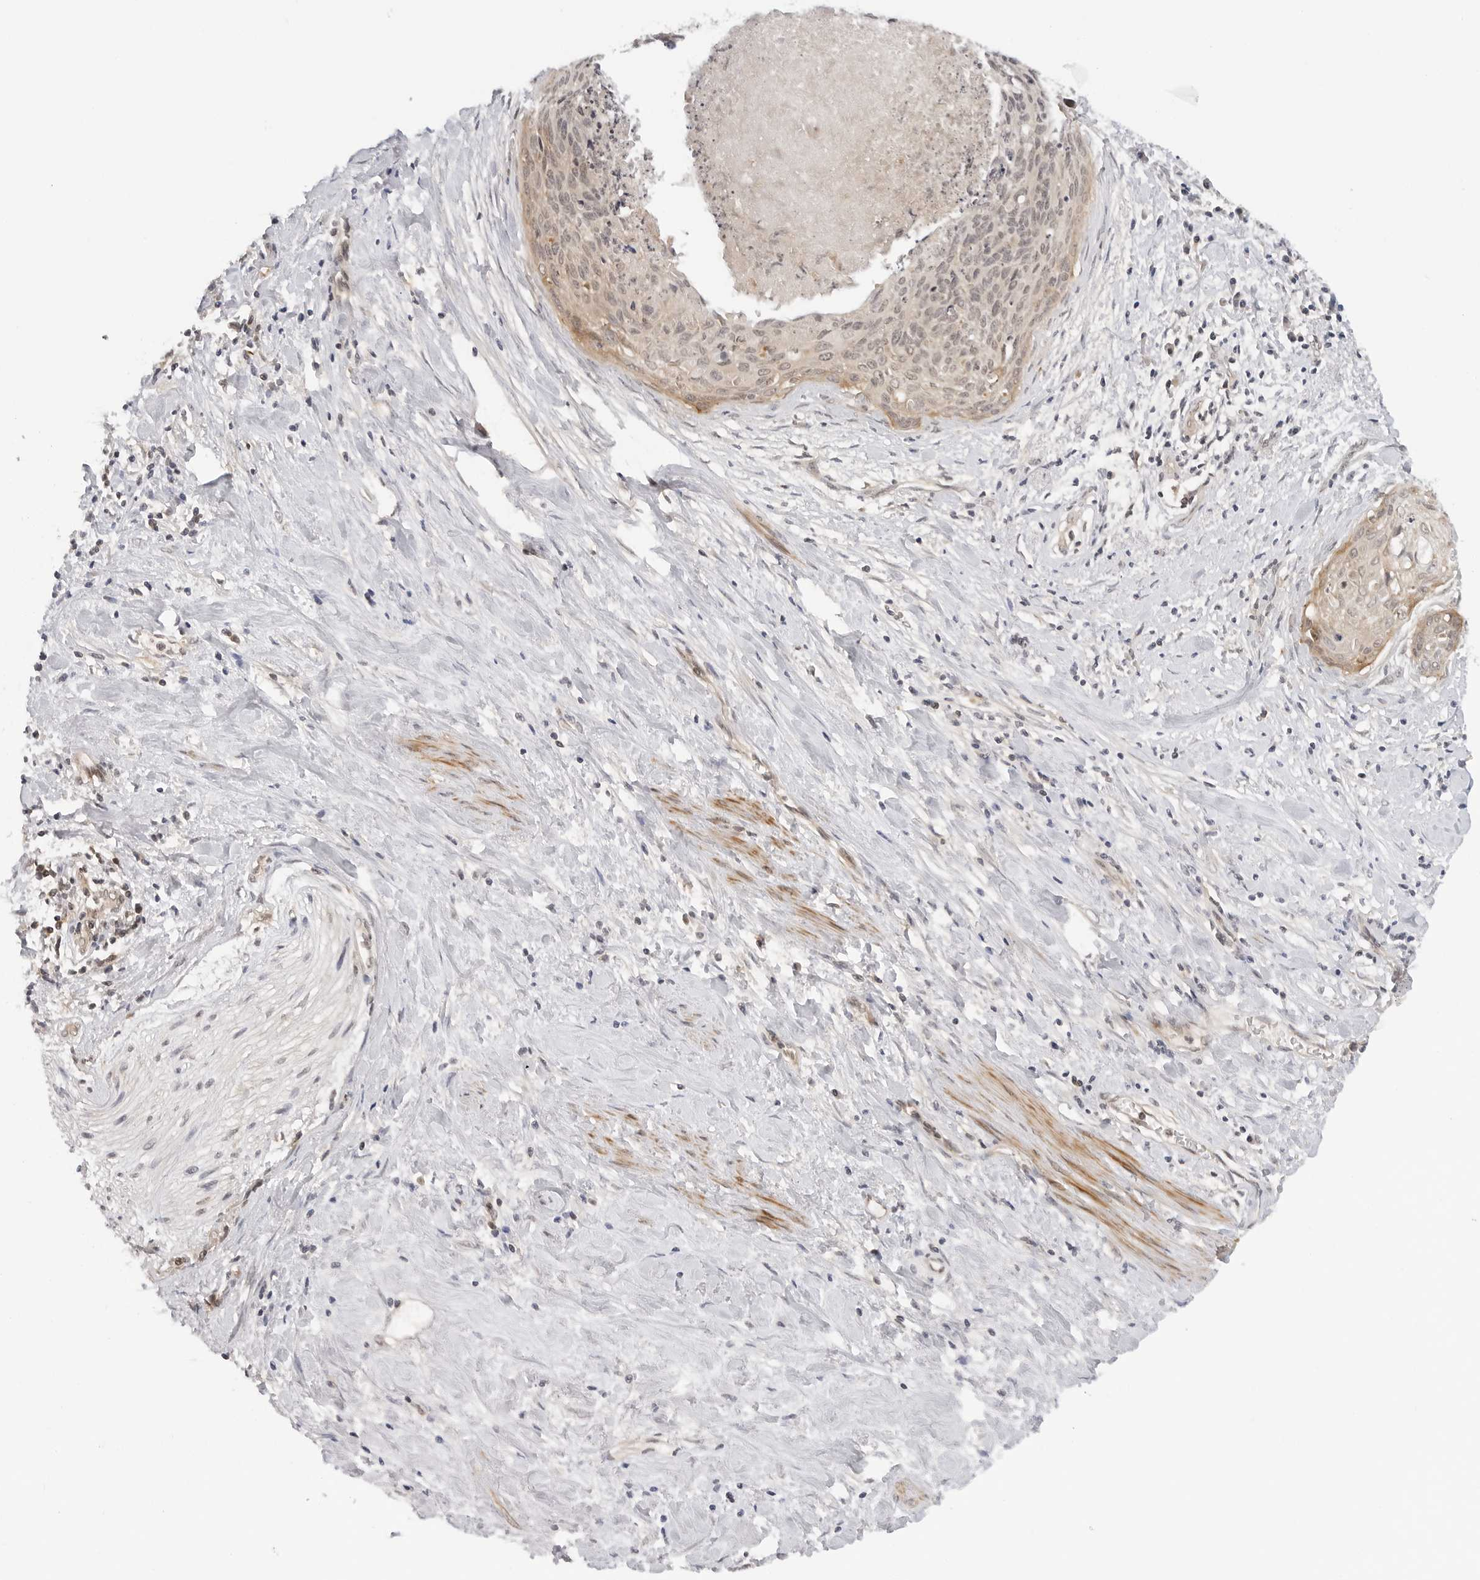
{"staining": {"intensity": "weak", "quantity": "25%-75%", "location": "cytoplasmic/membranous,nuclear"}, "tissue": "cervical cancer", "cell_type": "Tumor cells", "image_type": "cancer", "snomed": [{"axis": "morphology", "description": "Squamous cell carcinoma, NOS"}, {"axis": "topography", "description": "Cervix"}], "caption": "Squamous cell carcinoma (cervical) tissue demonstrates weak cytoplasmic/membranous and nuclear expression in approximately 25%-75% of tumor cells Immunohistochemistry (ihc) stains the protein of interest in brown and the nuclei are stained blue.", "gene": "MAP2K5", "patient": {"sex": "female", "age": 55}}